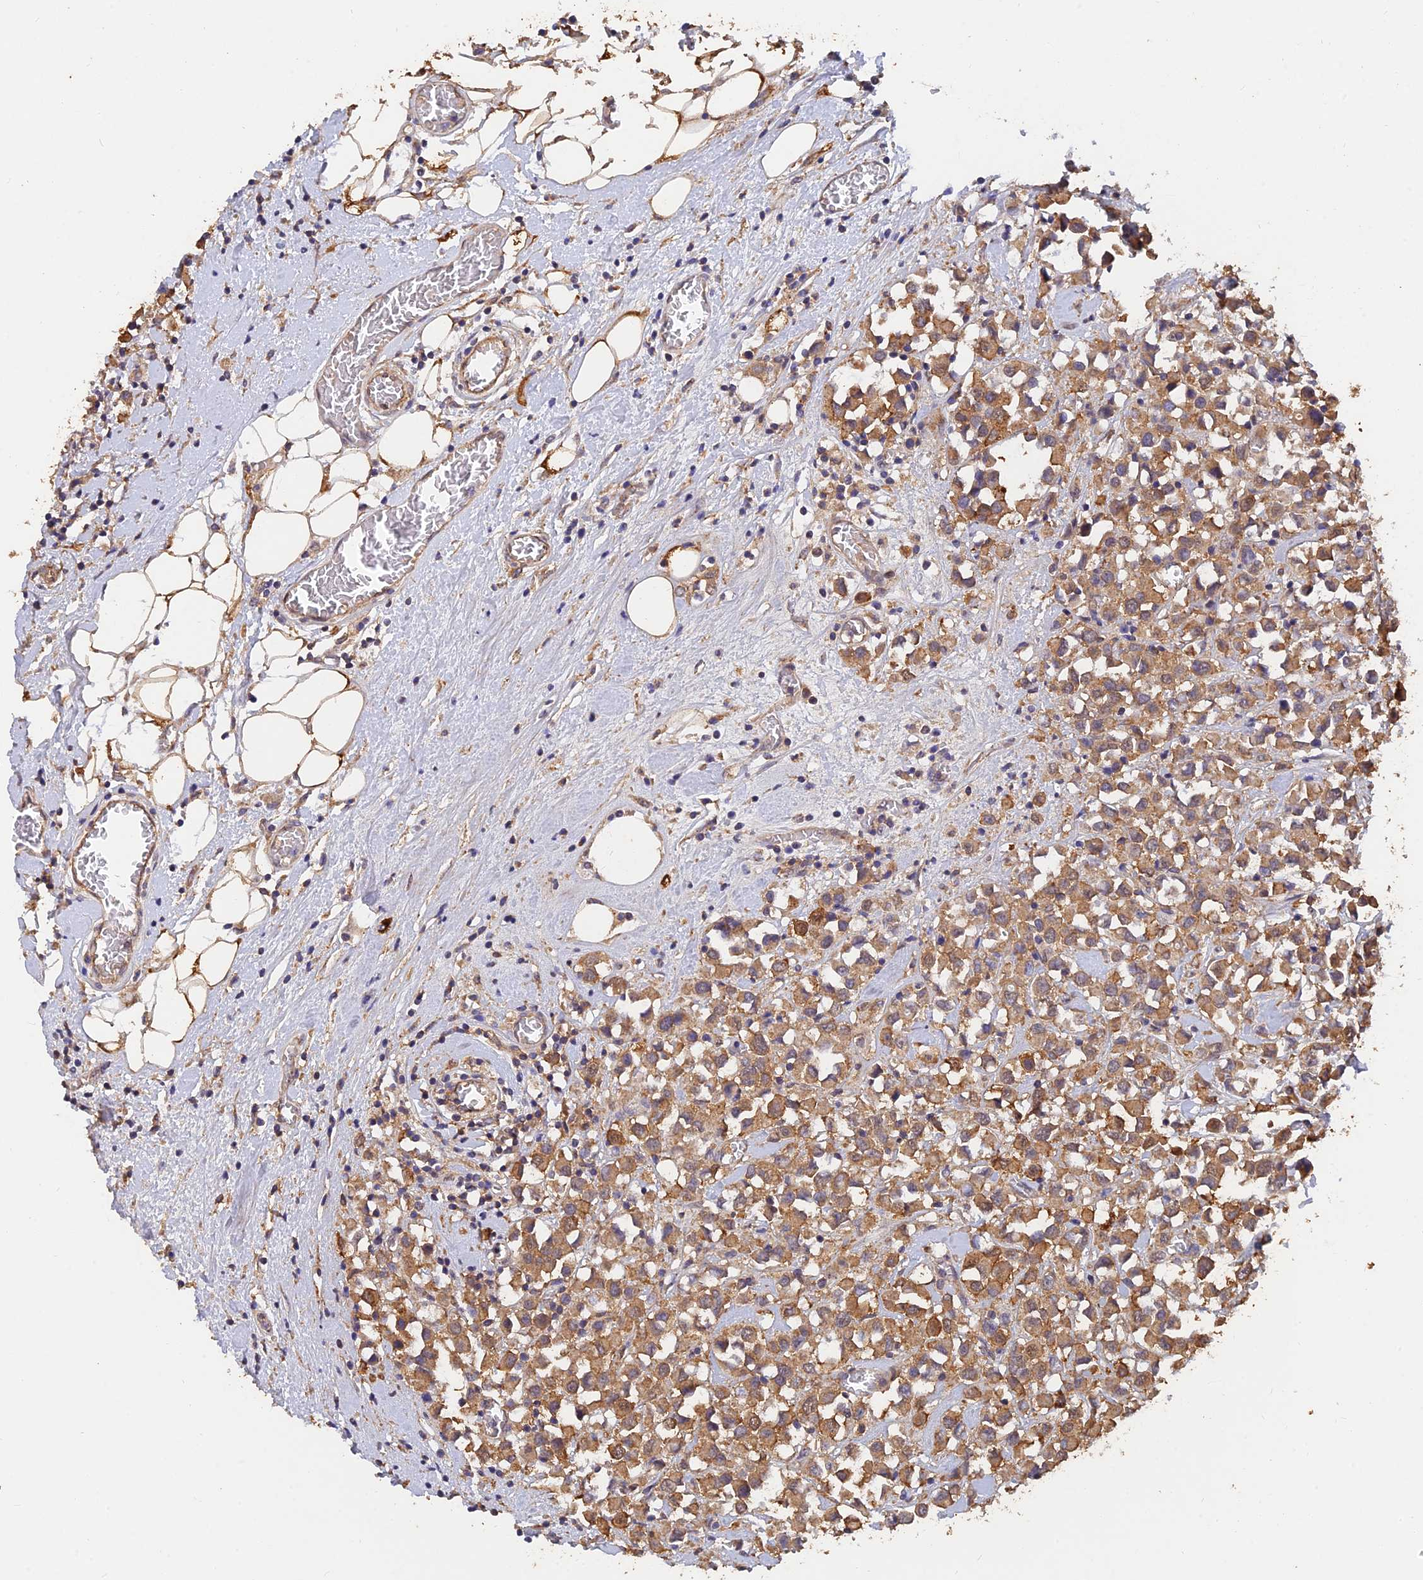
{"staining": {"intensity": "moderate", "quantity": ">75%", "location": "cytoplasmic/membranous"}, "tissue": "breast cancer", "cell_type": "Tumor cells", "image_type": "cancer", "snomed": [{"axis": "morphology", "description": "Duct carcinoma"}, {"axis": "topography", "description": "Breast"}], "caption": "This is an image of immunohistochemistry staining of breast cancer, which shows moderate expression in the cytoplasmic/membranous of tumor cells.", "gene": "SLC38A11", "patient": {"sex": "female", "age": 61}}